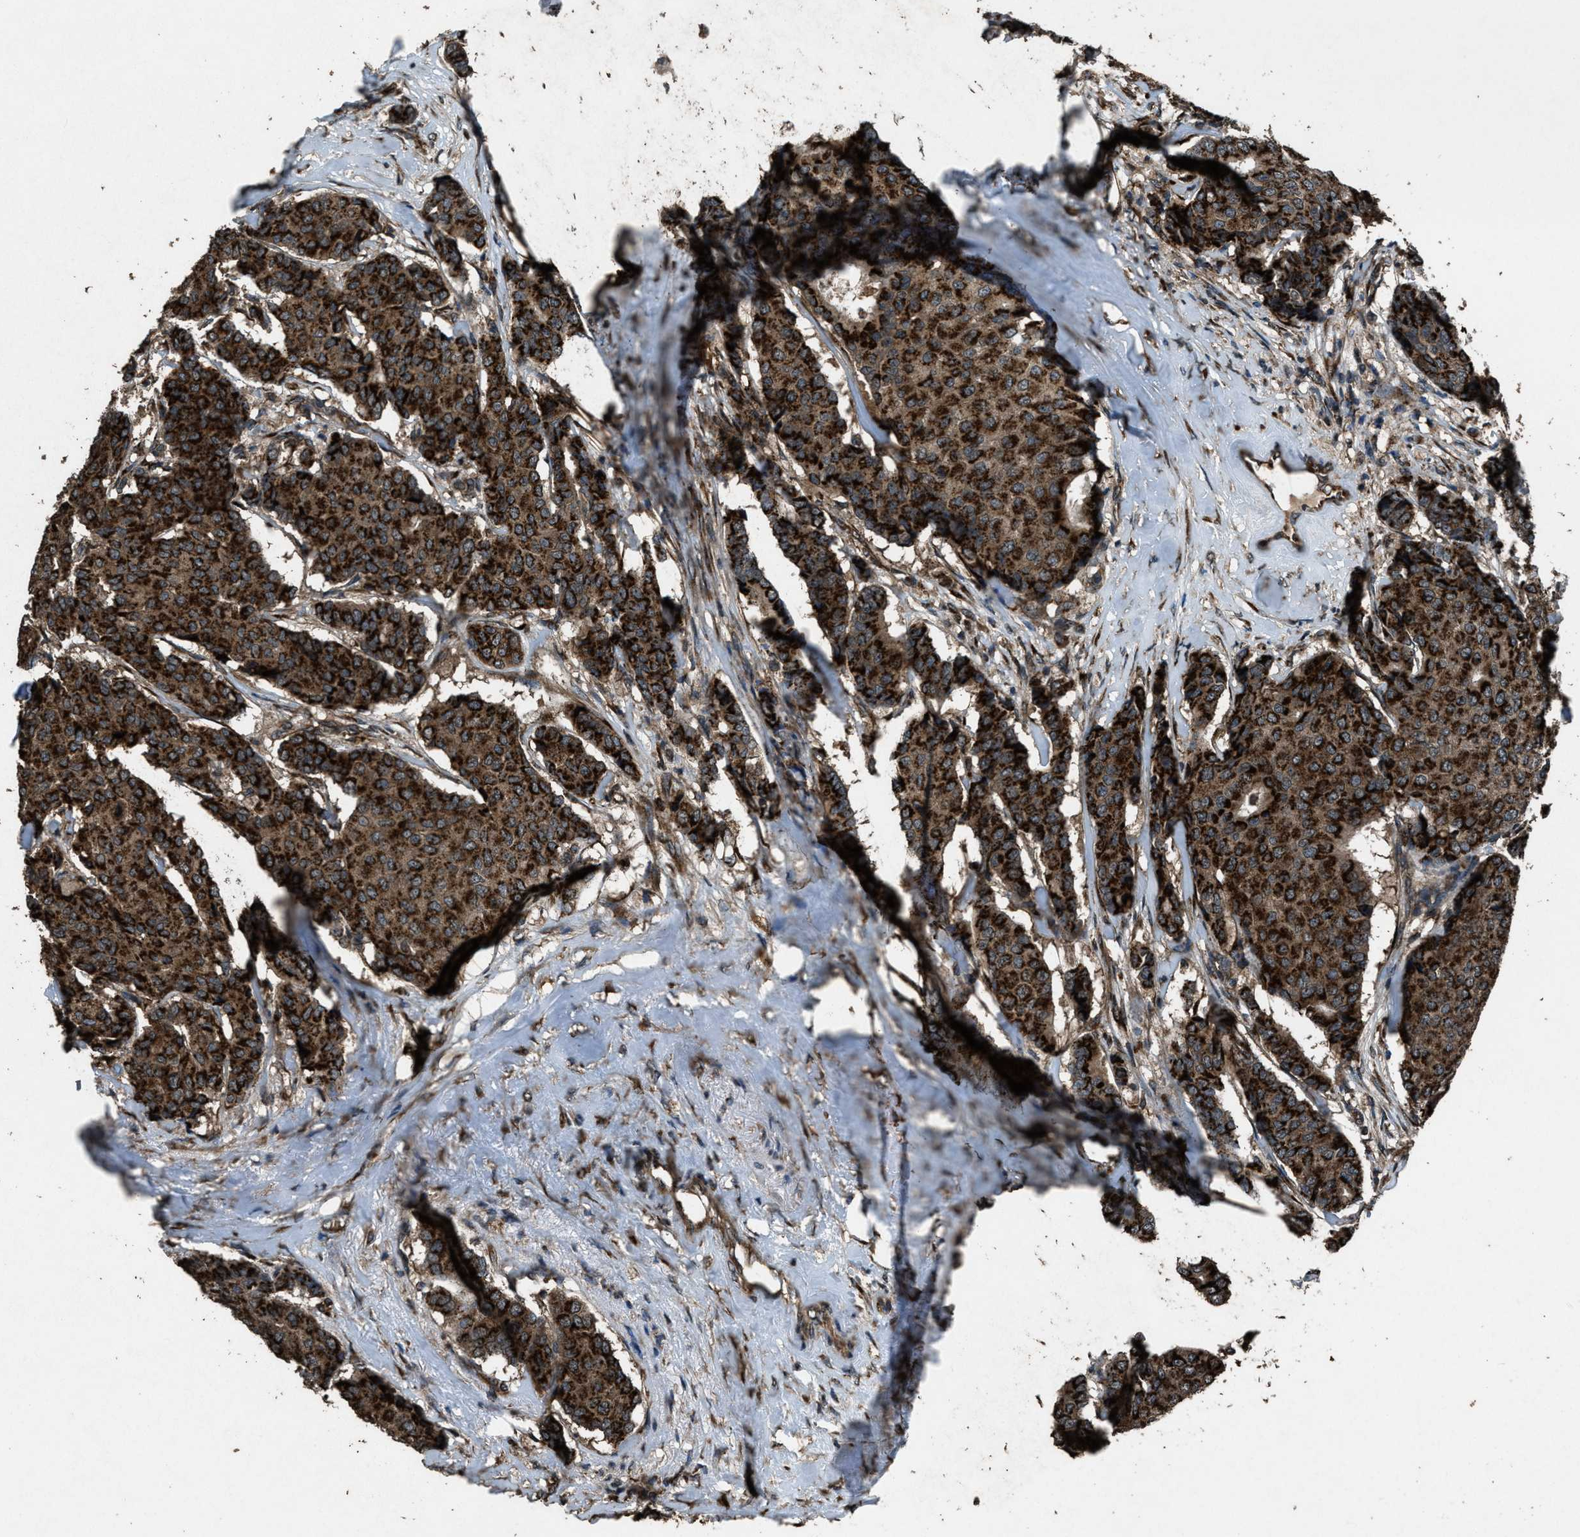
{"staining": {"intensity": "strong", "quantity": ">75%", "location": "cytoplasmic/membranous"}, "tissue": "breast cancer", "cell_type": "Tumor cells", "image_type": "cancer", "snomed": [{"axis": "morphology", "description": "Duct carcinoma"}, {"axis": "topography", "description": "Breast"}], "caption": "Breast infiltrating ductal carcinoma was stained to show a protein in brown. There is high levels of strong cytoplasmic/membranous positivity in about >75% of tumor cells.", "gene": "SLC38A10", "patient": {"sex": "female", "age": 75}}